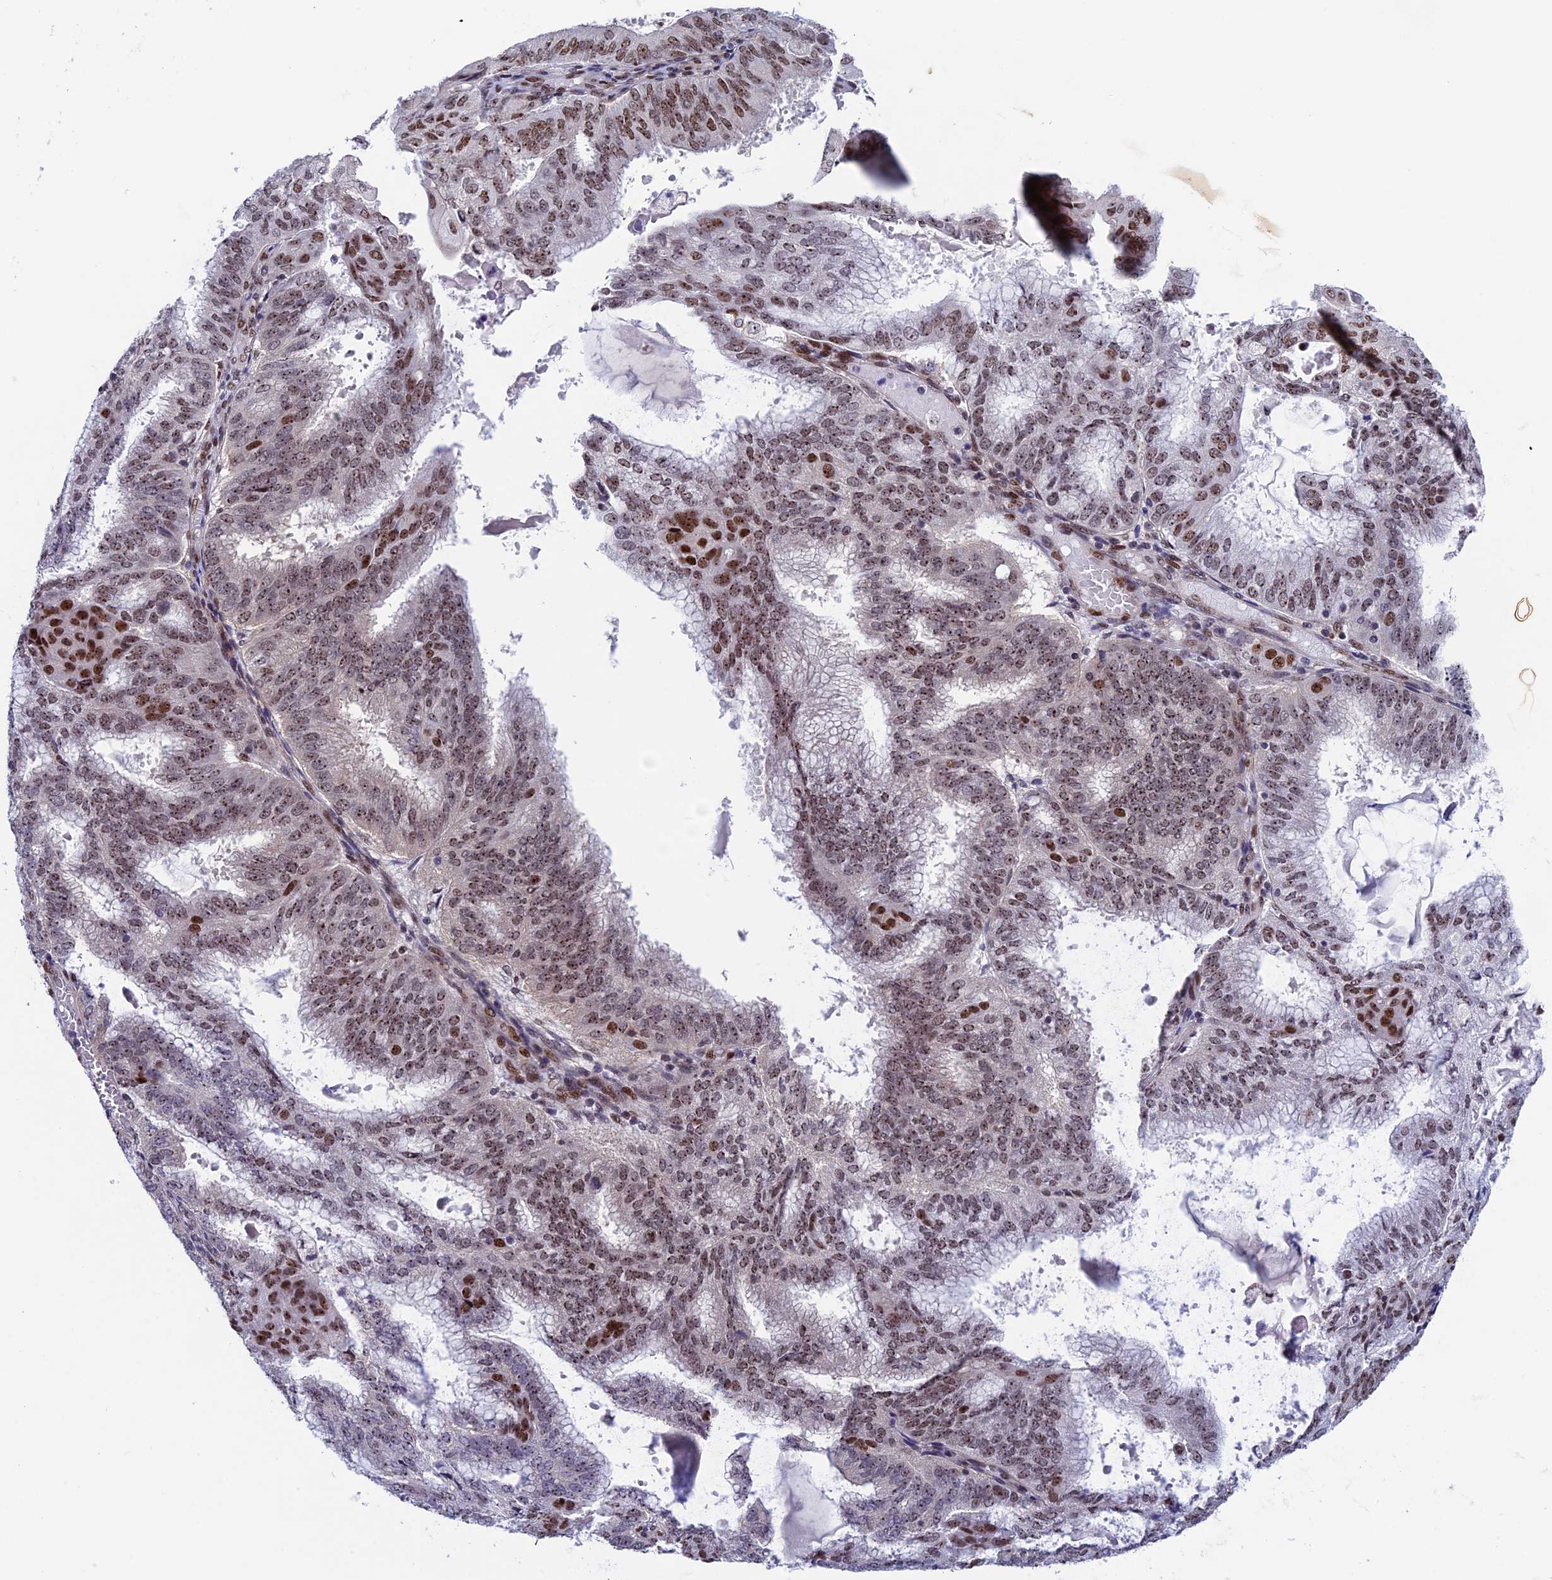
{"staining": {"intensity": "moderate", "quantity": ">75%", "location": "nuclear"}, "tissue": "endometrial cancer", "cell_type": "Tumor cells", "image_type": "cancer", "snomed": [{"axis": "morphology", "description": "Adenocarcinoma, NOS"}, {"axis": "topography", "description": "Endometrium"}], "caption": "A brown stain shows moderate nuclear expression of a protein in adenocarcinoma (endometrial) tumor cells.", "gene": "CCDC86", "patient": {"sex": "female", "age": 49}}